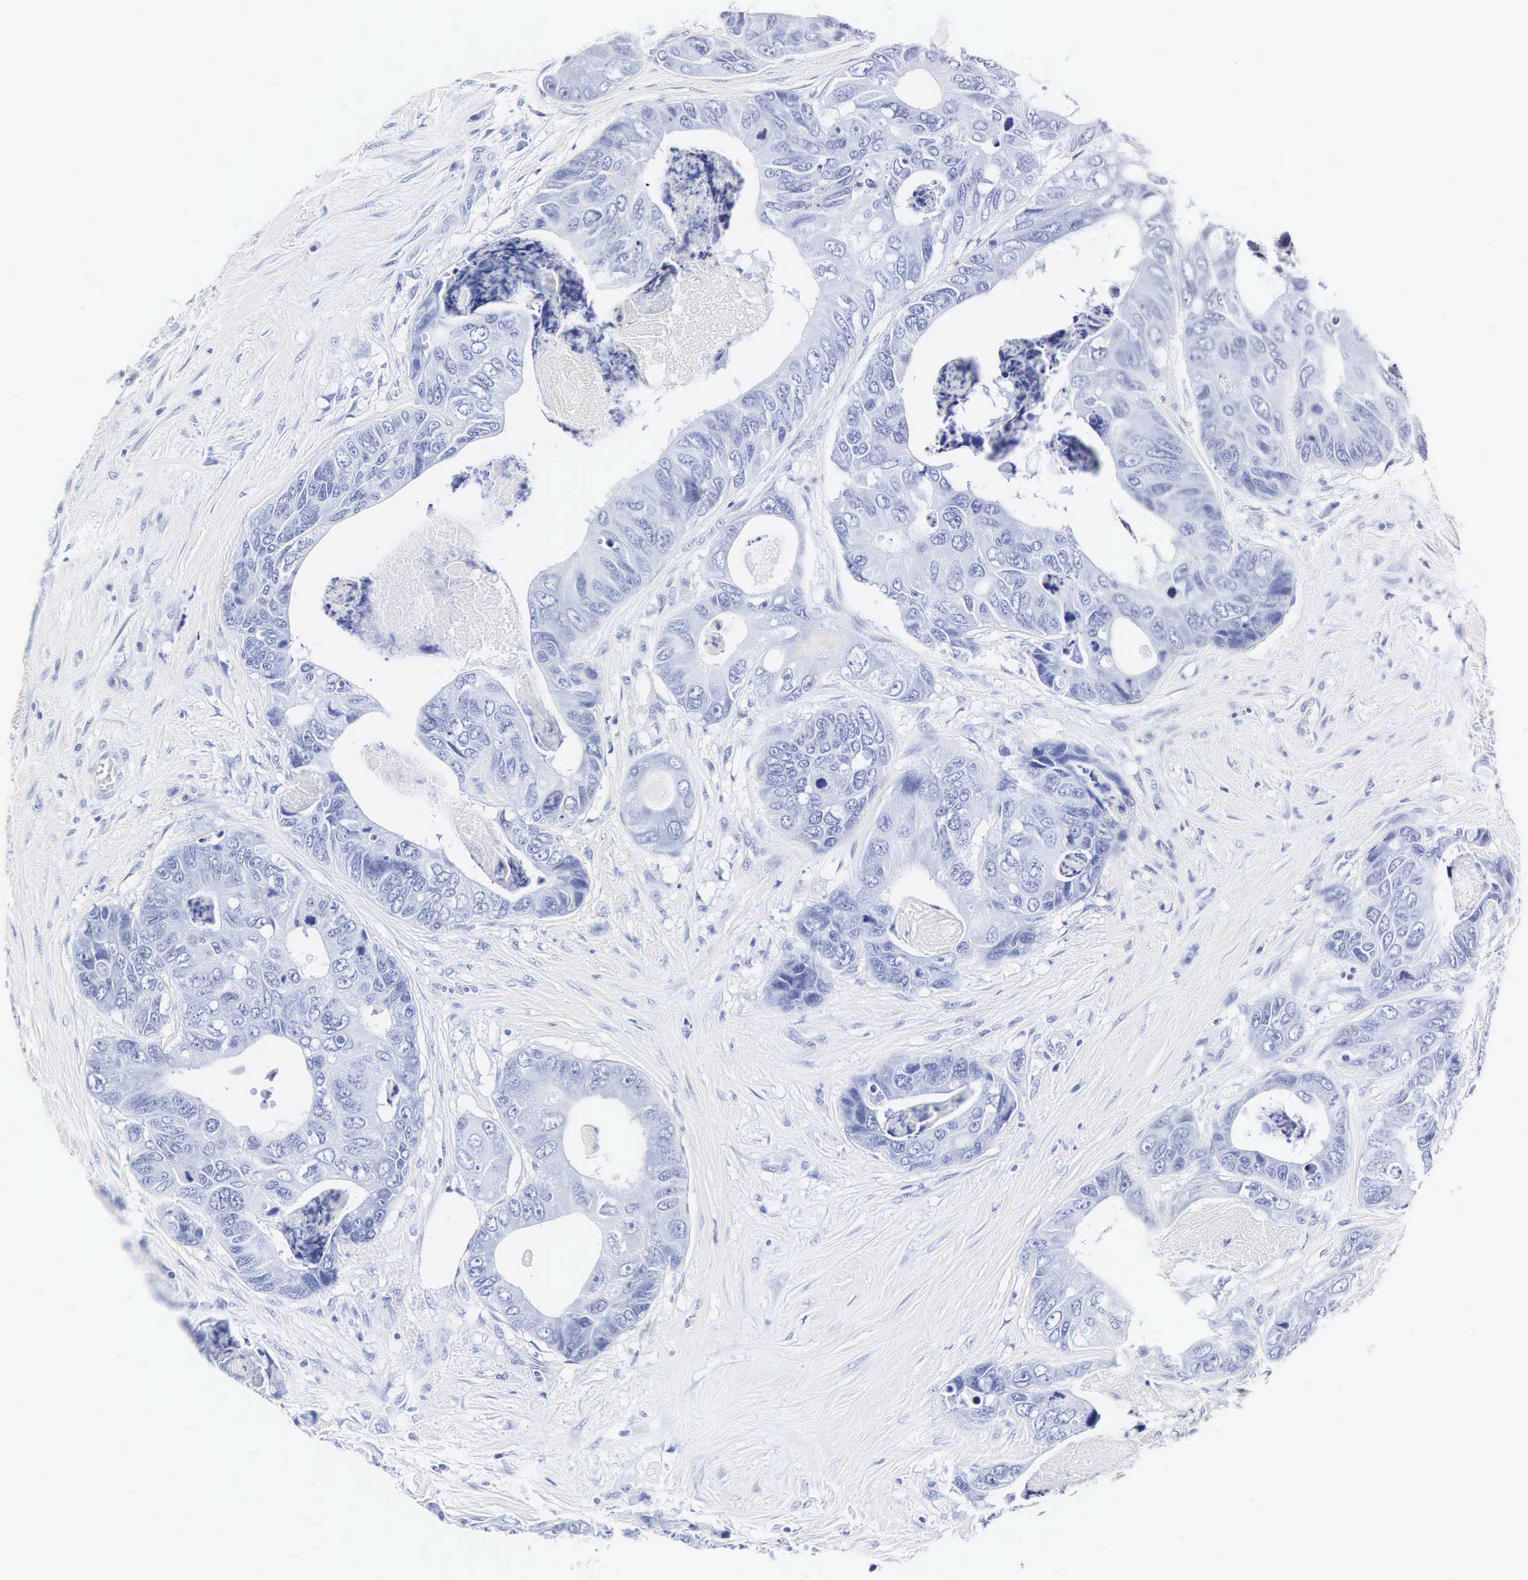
{"staining": {"intensity": "negative", "quantity": "none", "location": "none"}, "tissue": "colorectal cancer", "cell_type": "Tumor cells", "image_type": "cancer", "snomed": [{"axis": "morphology", "description": "Adenocarcinoma, NOS"}, {"axis": "topography", "description": "Colon"}], "caption": "Tumor cells show no significant protein positivity in colorectal cancer (adenocarcinoma). (Immunohistochemistry (ihc), brightfield microscopy, high magnification).", "gene": "INS", "patient": {"sex": "female", "age": 86}}